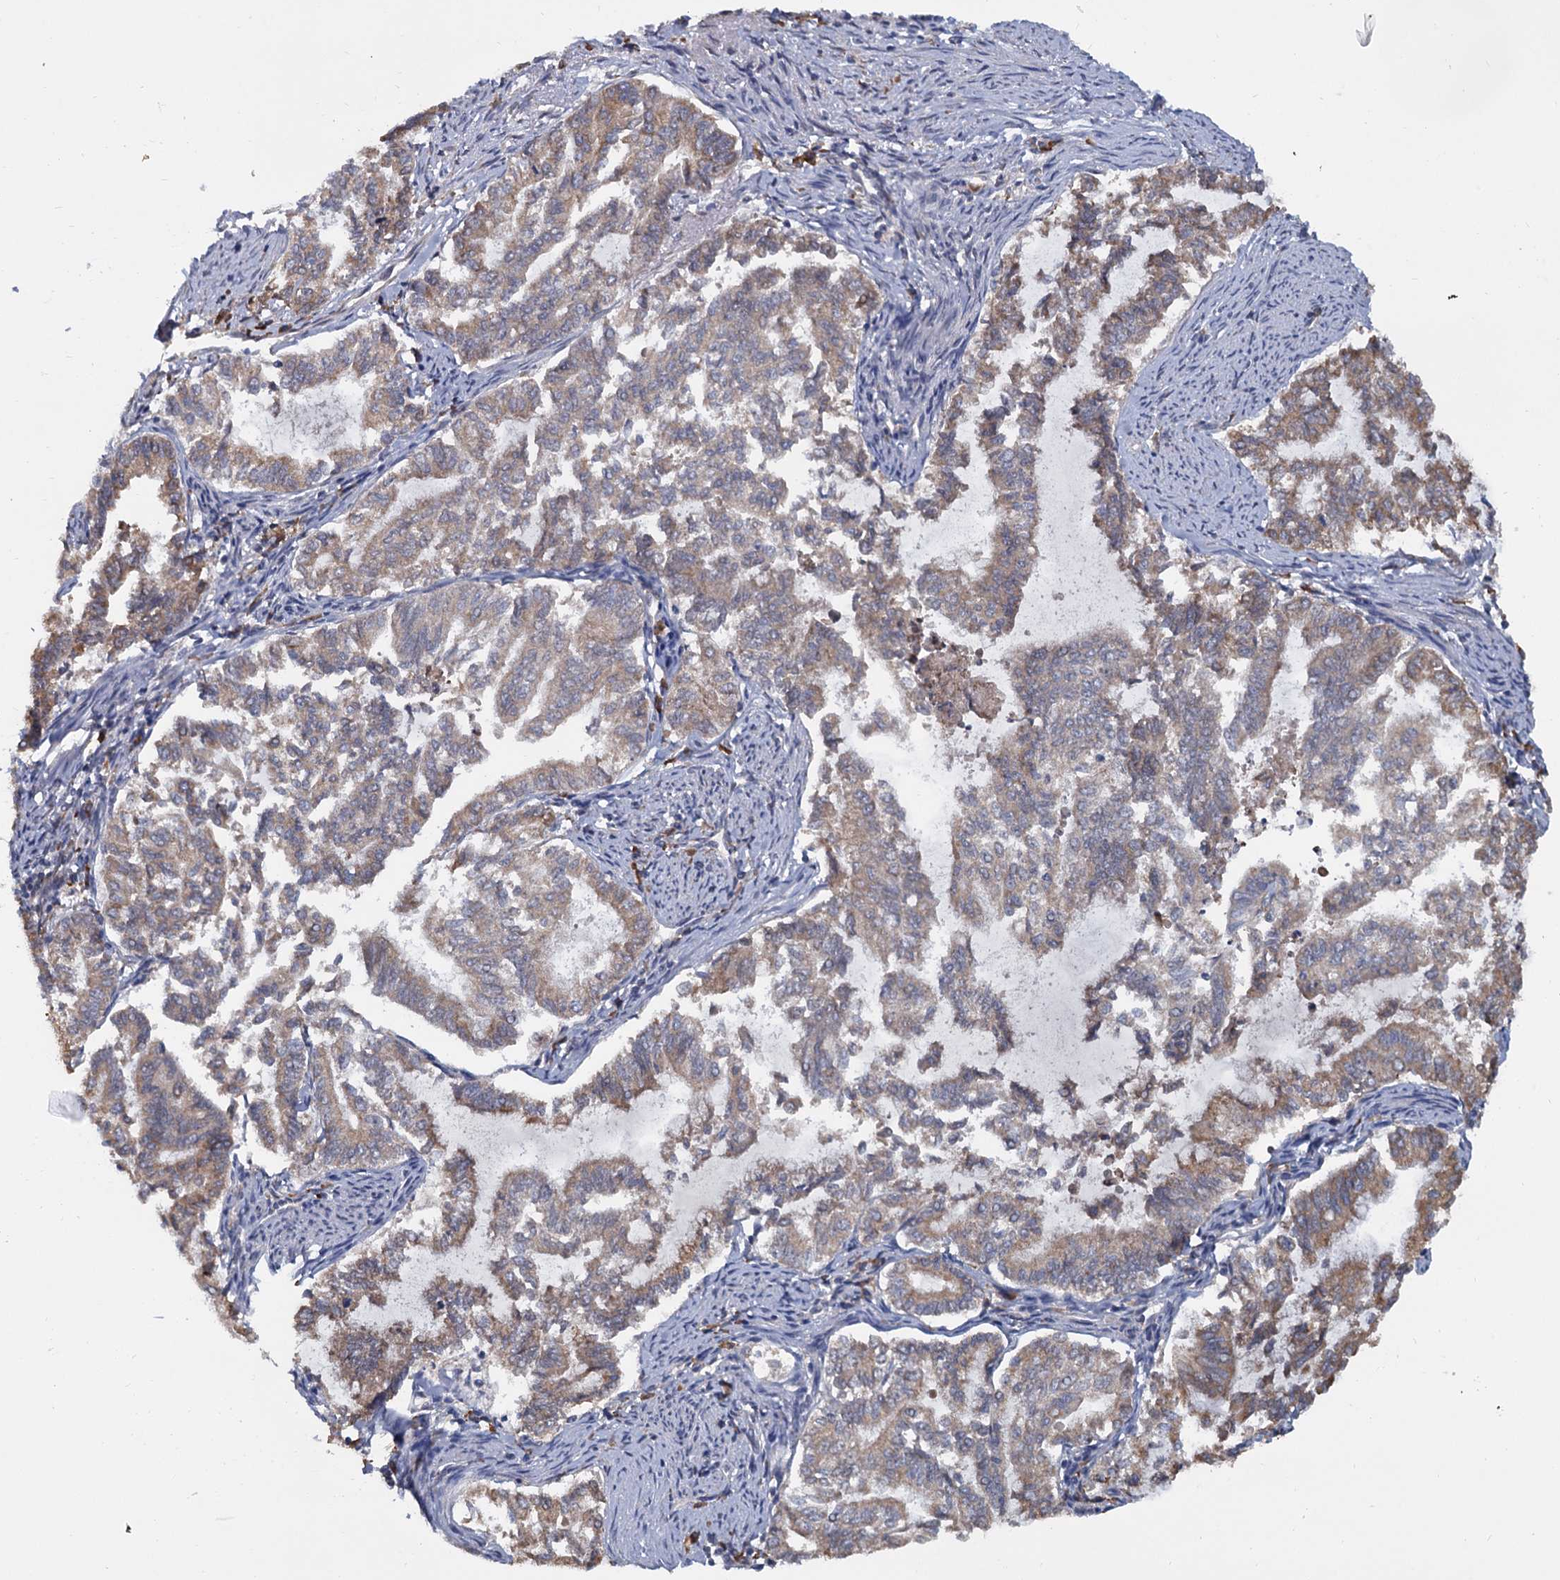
{"staining": {"intensity": "moderate", "quantity": ">75%", "location": "cytoplasmic/membranous"}, "tissue": "endometrial cancer", "cell_type": "Tumor cells", "image_type": "cancer", "snomed": [{"axis": "morphology", "description": "Adenocarcinoma, NOS"}, {"axis": "topography", "description": "Endometrium"}], "caption": "A micrograph showing moderate cytoplasmic/membranous positivity in about >75% of tumor cells in endometrial adenocarcinoma, as visualized by brown immunohistochemical staining.", "gene": "LRRC51", "patient": {"sex": "female", "age": 79}}